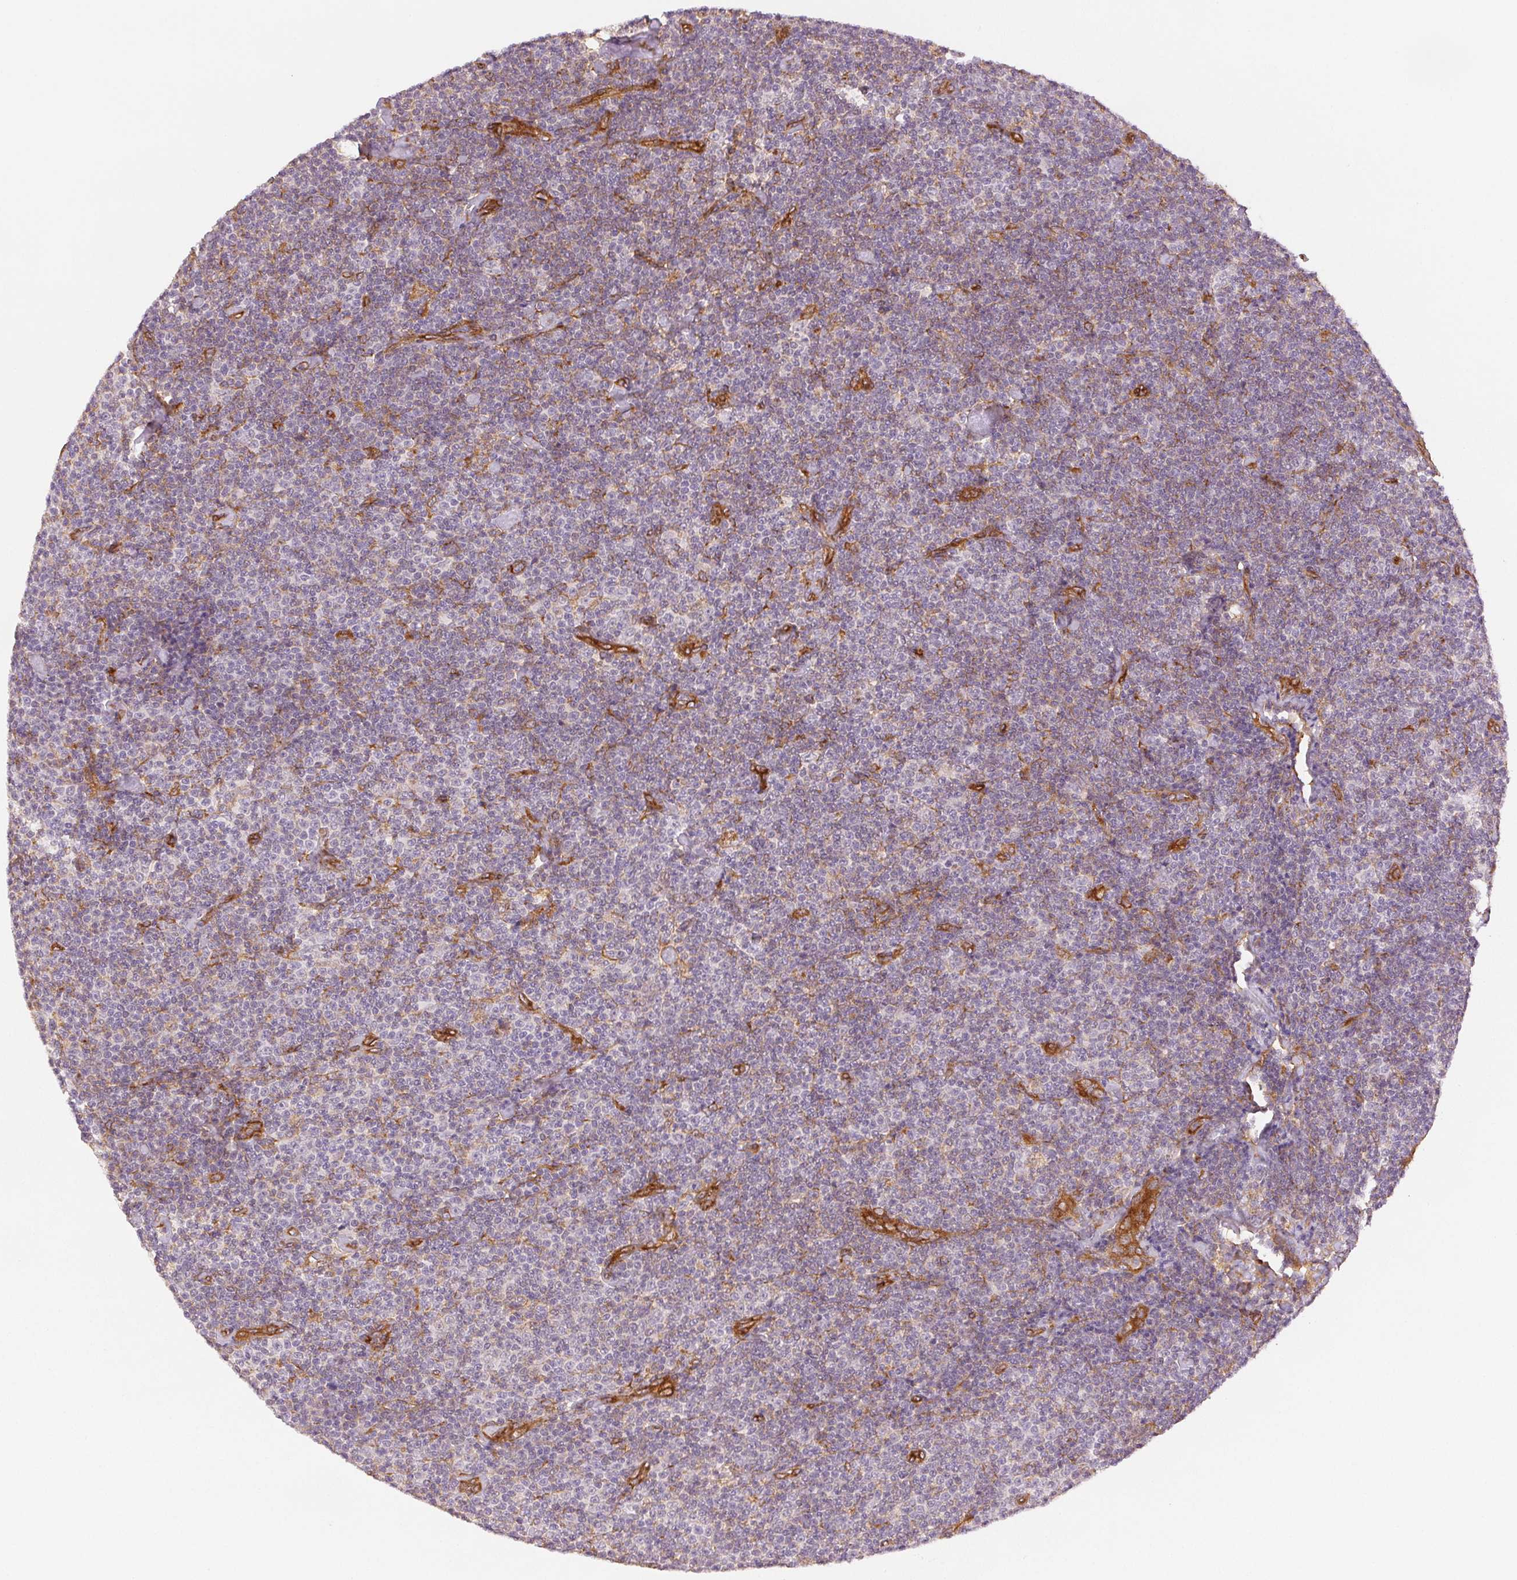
{"staining": {"intensity": "negative", "quantity": "none", "location": "none"}, "tissue": "lymphoma", "cell_type": "Tumor cells", "image_type": "cancer", "snomed": [{"axis": "morphology", "description": "Malignant lymphoma, non-Hodgkin's type, Low grade"}, {"axis": "topography", "description": "Lymph node"}], "caption": "Immunohistochemical staining of low-grade malignant lymphoma, non-Hodgkin's type exhibits no significant expression in tumor cells.", "gene": "DIAPH2", "patient": {"sex": "male", "age": 81}}